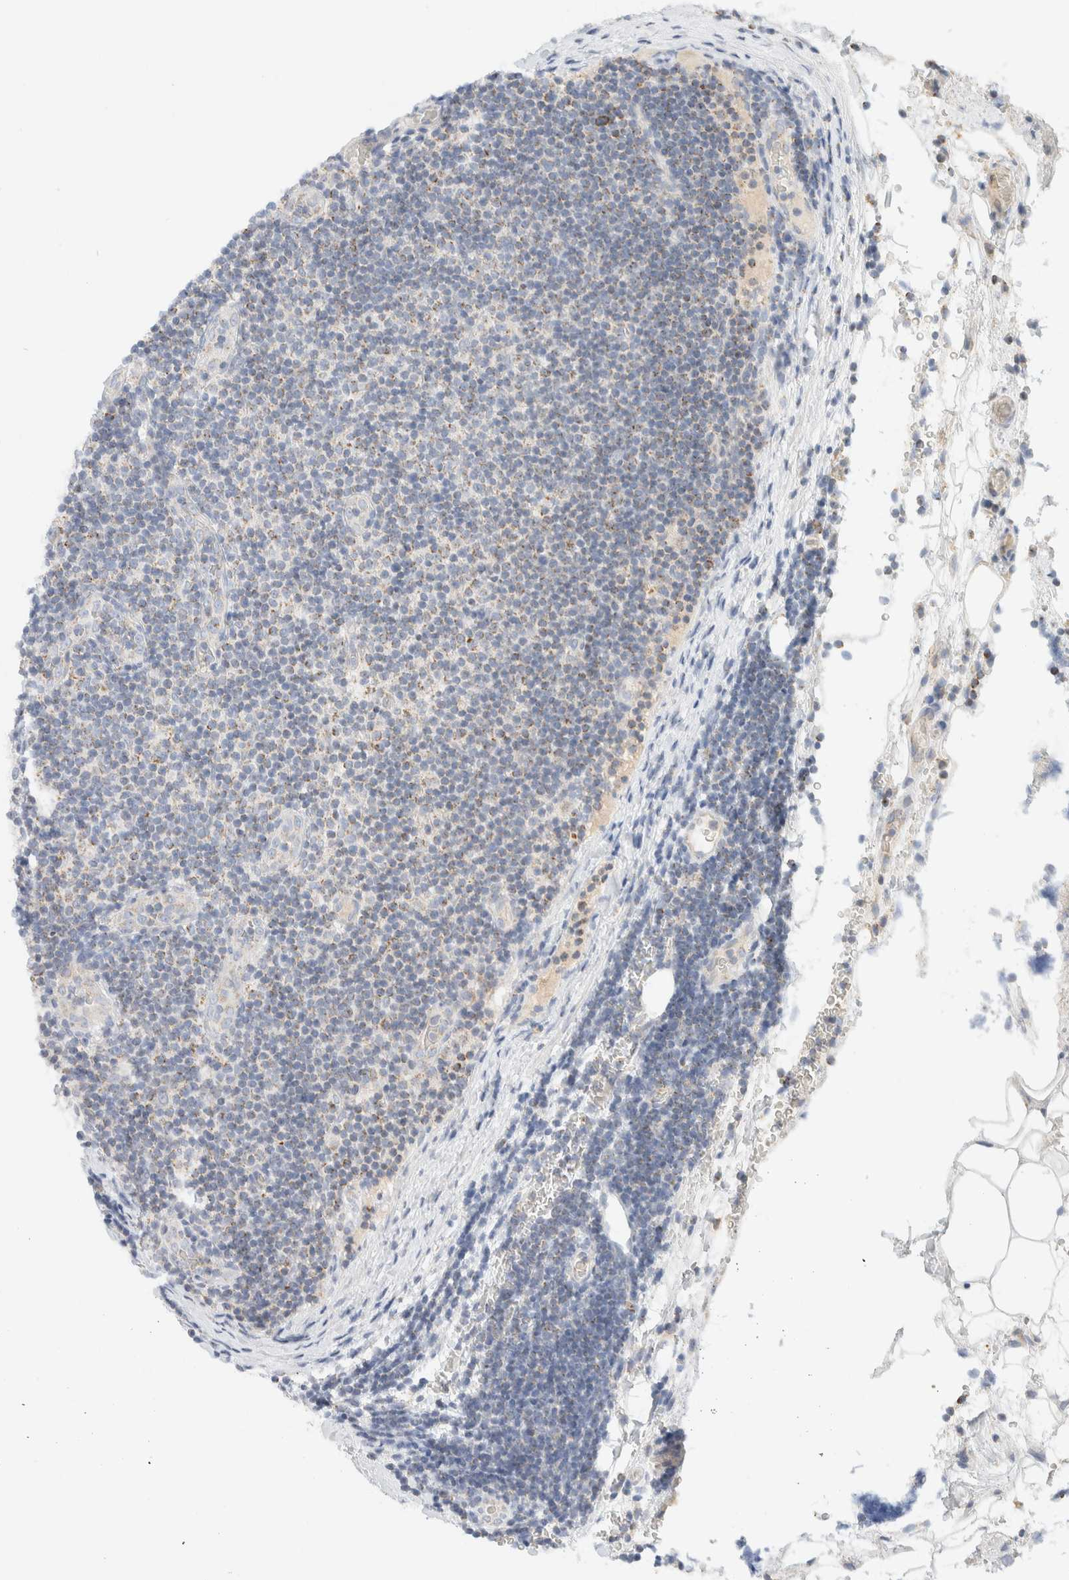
{"staining": {"intensity": "negative", "quantity": "none", "location": "none"}, "tissue": "lymphoma", "cell_type": "Tumor cells", "image_type": "cancer", "snomed": [{"axis": "morphology", "description": "Malignant lymphoma, non-Hodgkin's type, Low grade"}, {"axis": "topography", "description": "Lymph node"}], "caption": "Lymphoma was stained to show a protein in brown. There is no significant positivity in tumor cells.", "gene": "HDHD3", "patient": {"sex": "male", "age": 83}}